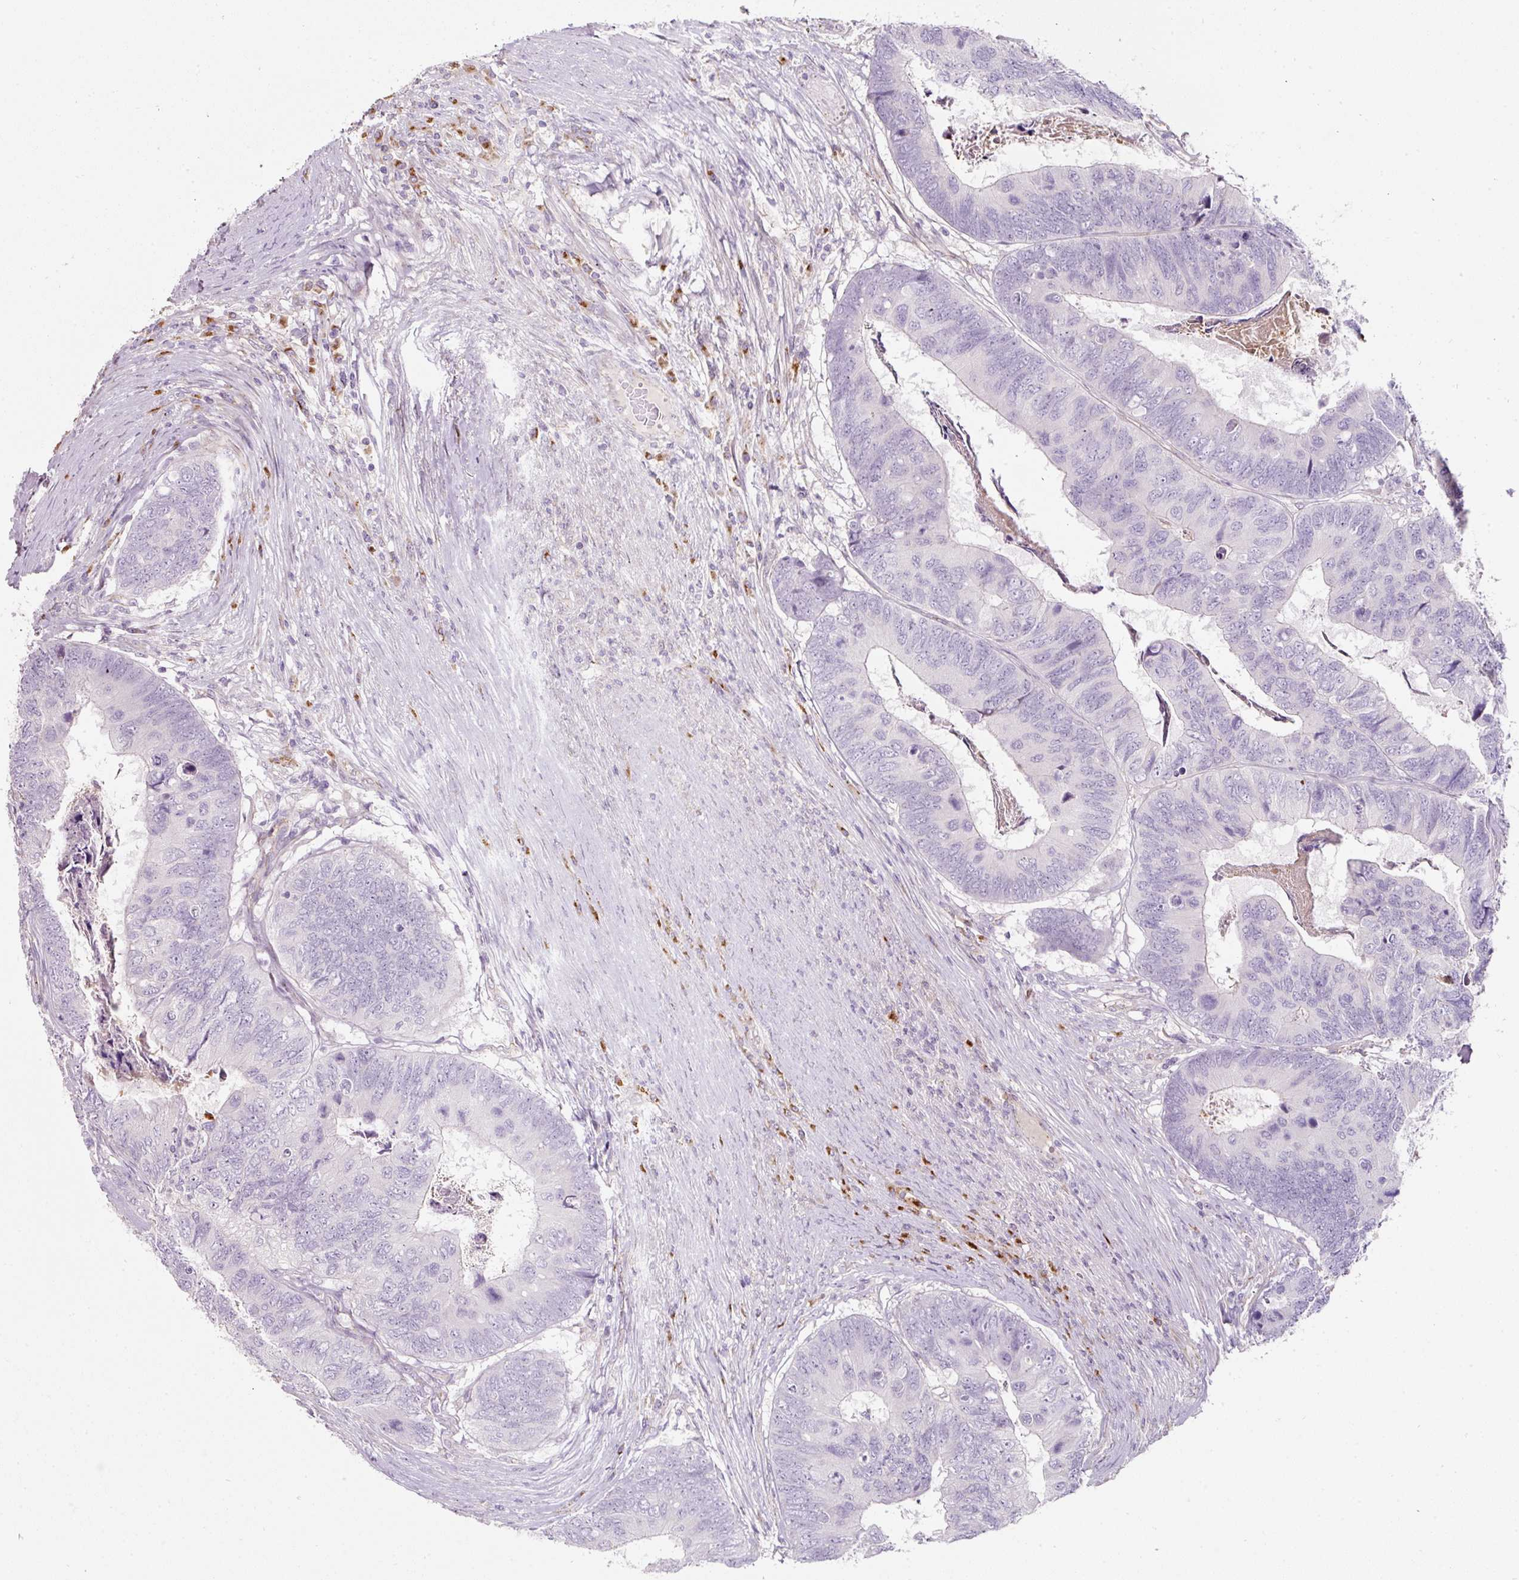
{"staining": {"intensity": "negative", "quantity": "none", "location": "none"}, "tissue": "colorectal cancer", "cell_type": "Tumor cells", "image_type": "cancer", "snomed": [{"axis": "morphology", "description": "Adenocarcinoma, NOS"}, {"axis": "topography", "description": "Colon"}], "caption": "Tumor cells are negative for protein expression in human colorectal cancer (adenocarcinoma). (DAB (3,3'-diaminobenzidine) IHC, high magnification).", "gene": "NBPF11", "patient": {"sex": "female", "age": 67}}